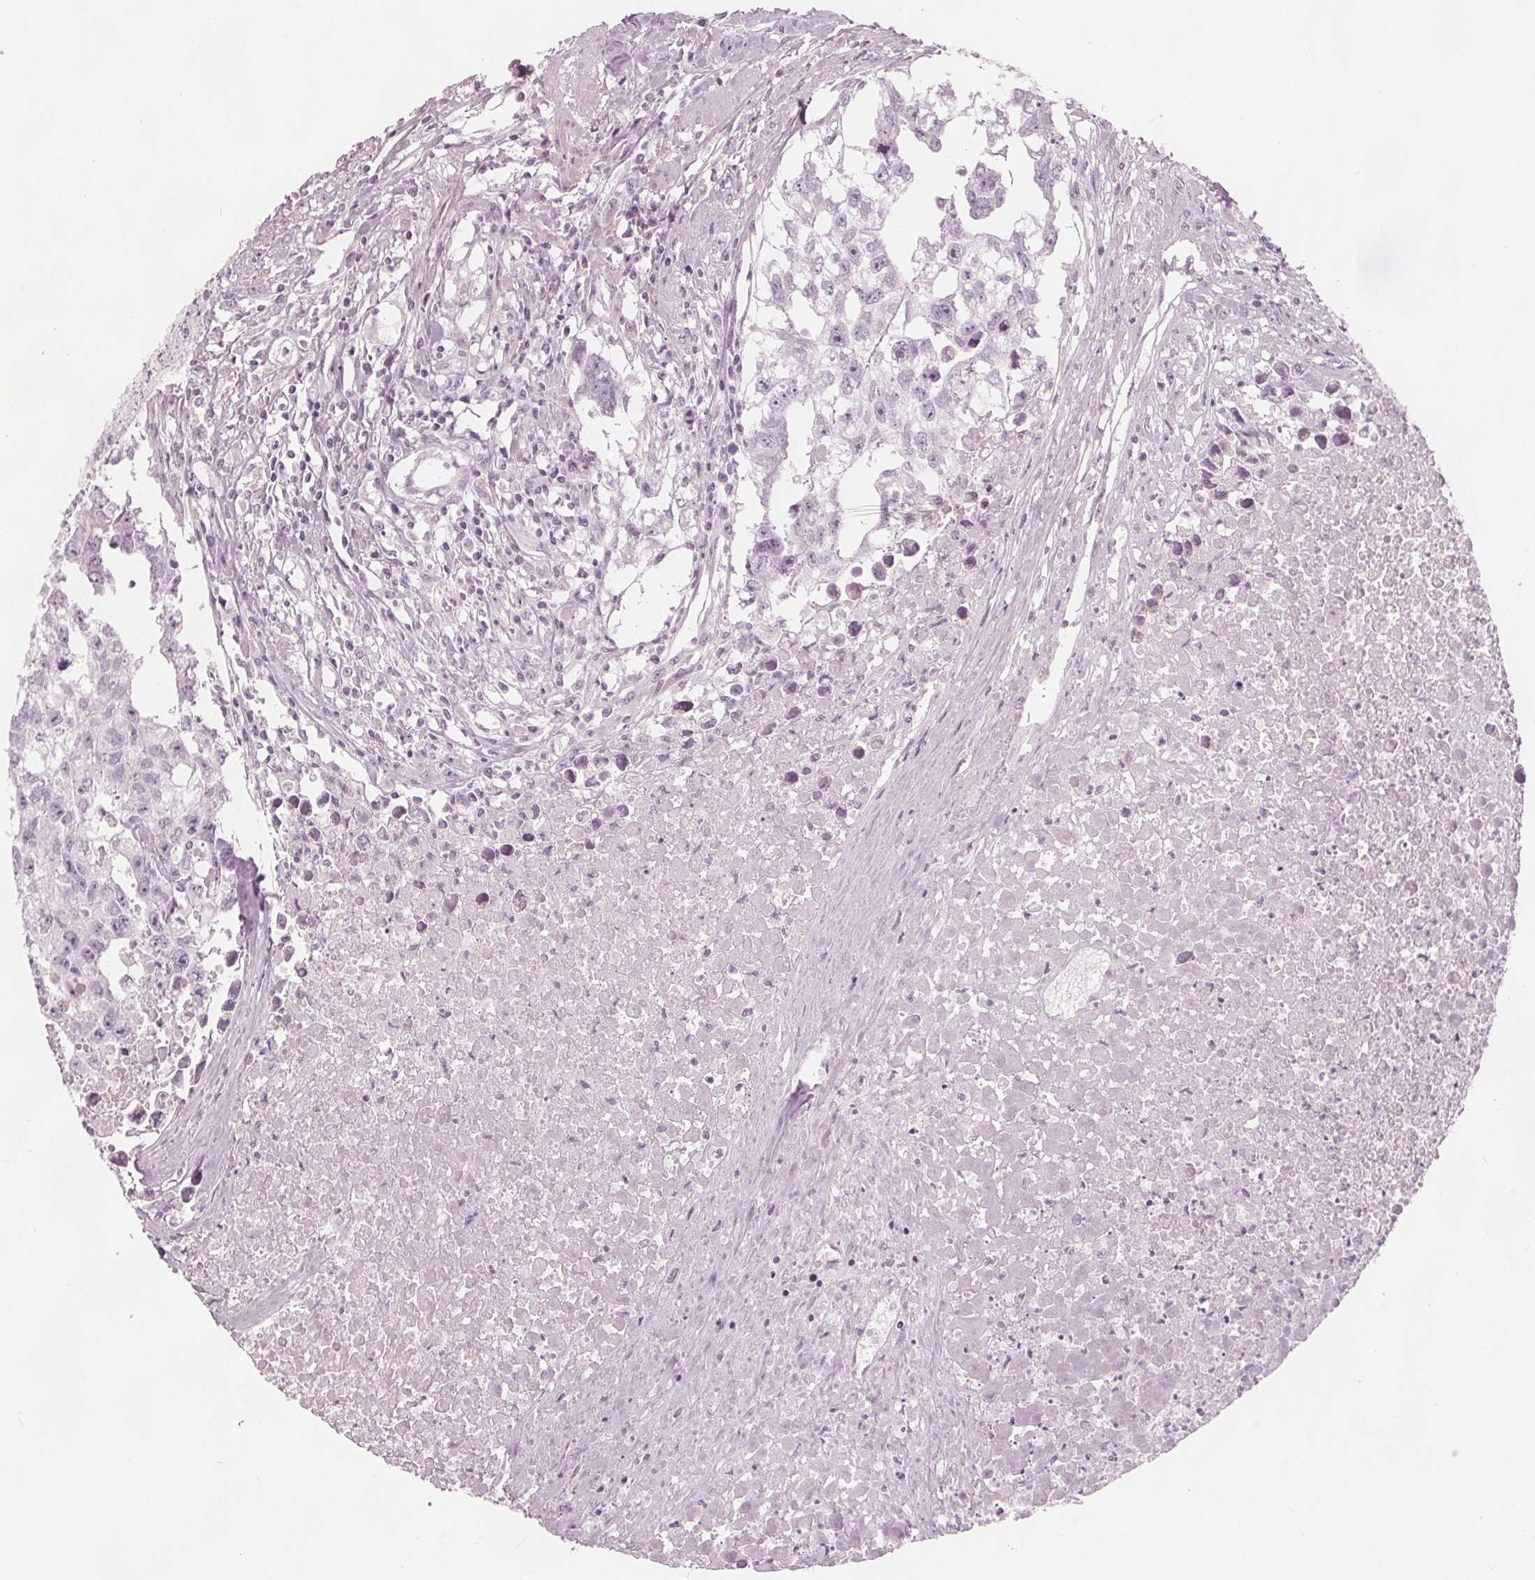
{"staining": {"intensity": "negative", "quantity": "none", "location": "none"}, "tissue": "testis cancer", "cell_type": "Tumor cells", "image_type": "cancer", "snomed": [{"axis": "morphology", "description": "Carcinoma, Embryonal, NOS"}, {"axis": "morphology", "description": "Teratoma, malignant, NOS"}, {"axis": "topography", "description": "Testis"}], "caption": "Immunohistochemical staining of malignant teratoma (testis) reveals no significant staining in tumor cells.", "gene": "BRSK1", "patient": {"sex": "male", "age": 44}}